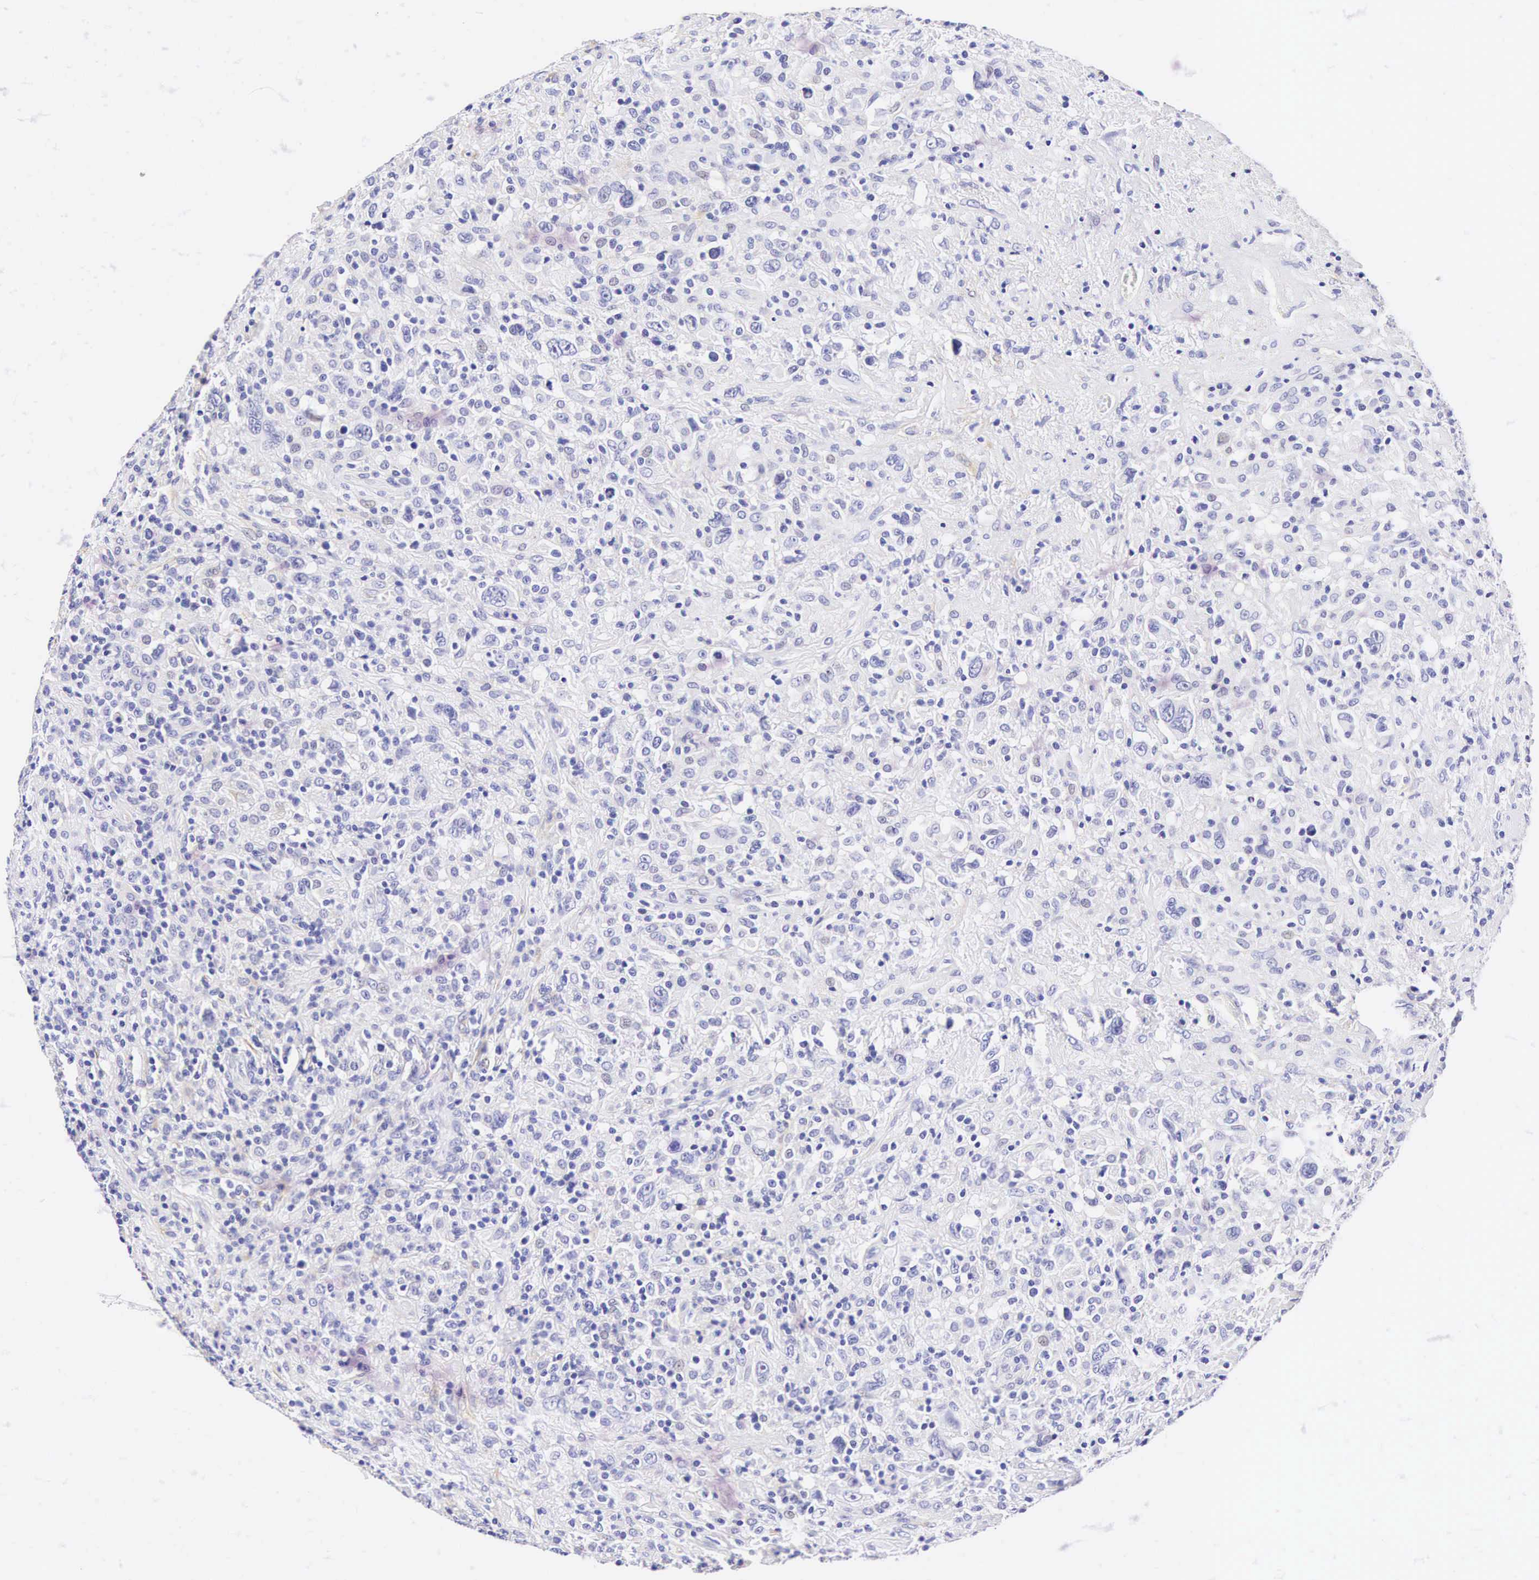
{"staining": {"intensity": "negative", "quantity": "none", "location": "none"}, "tissue": "lymphoma", "cell_type": "Tumor cells", "image_type": "cancer", "snomed": [{"axis": "morphology", "description": "Hodgkin's disease, NOS"}, {"axis": "topography", "description": "Lymph node"}], "caption": "Hodgkin's disease was stained to show a protein in brown. There is no significant positivity in tumor cells.", "gene": "CNN1", "patient": {"sex": "male", "age": 46}}